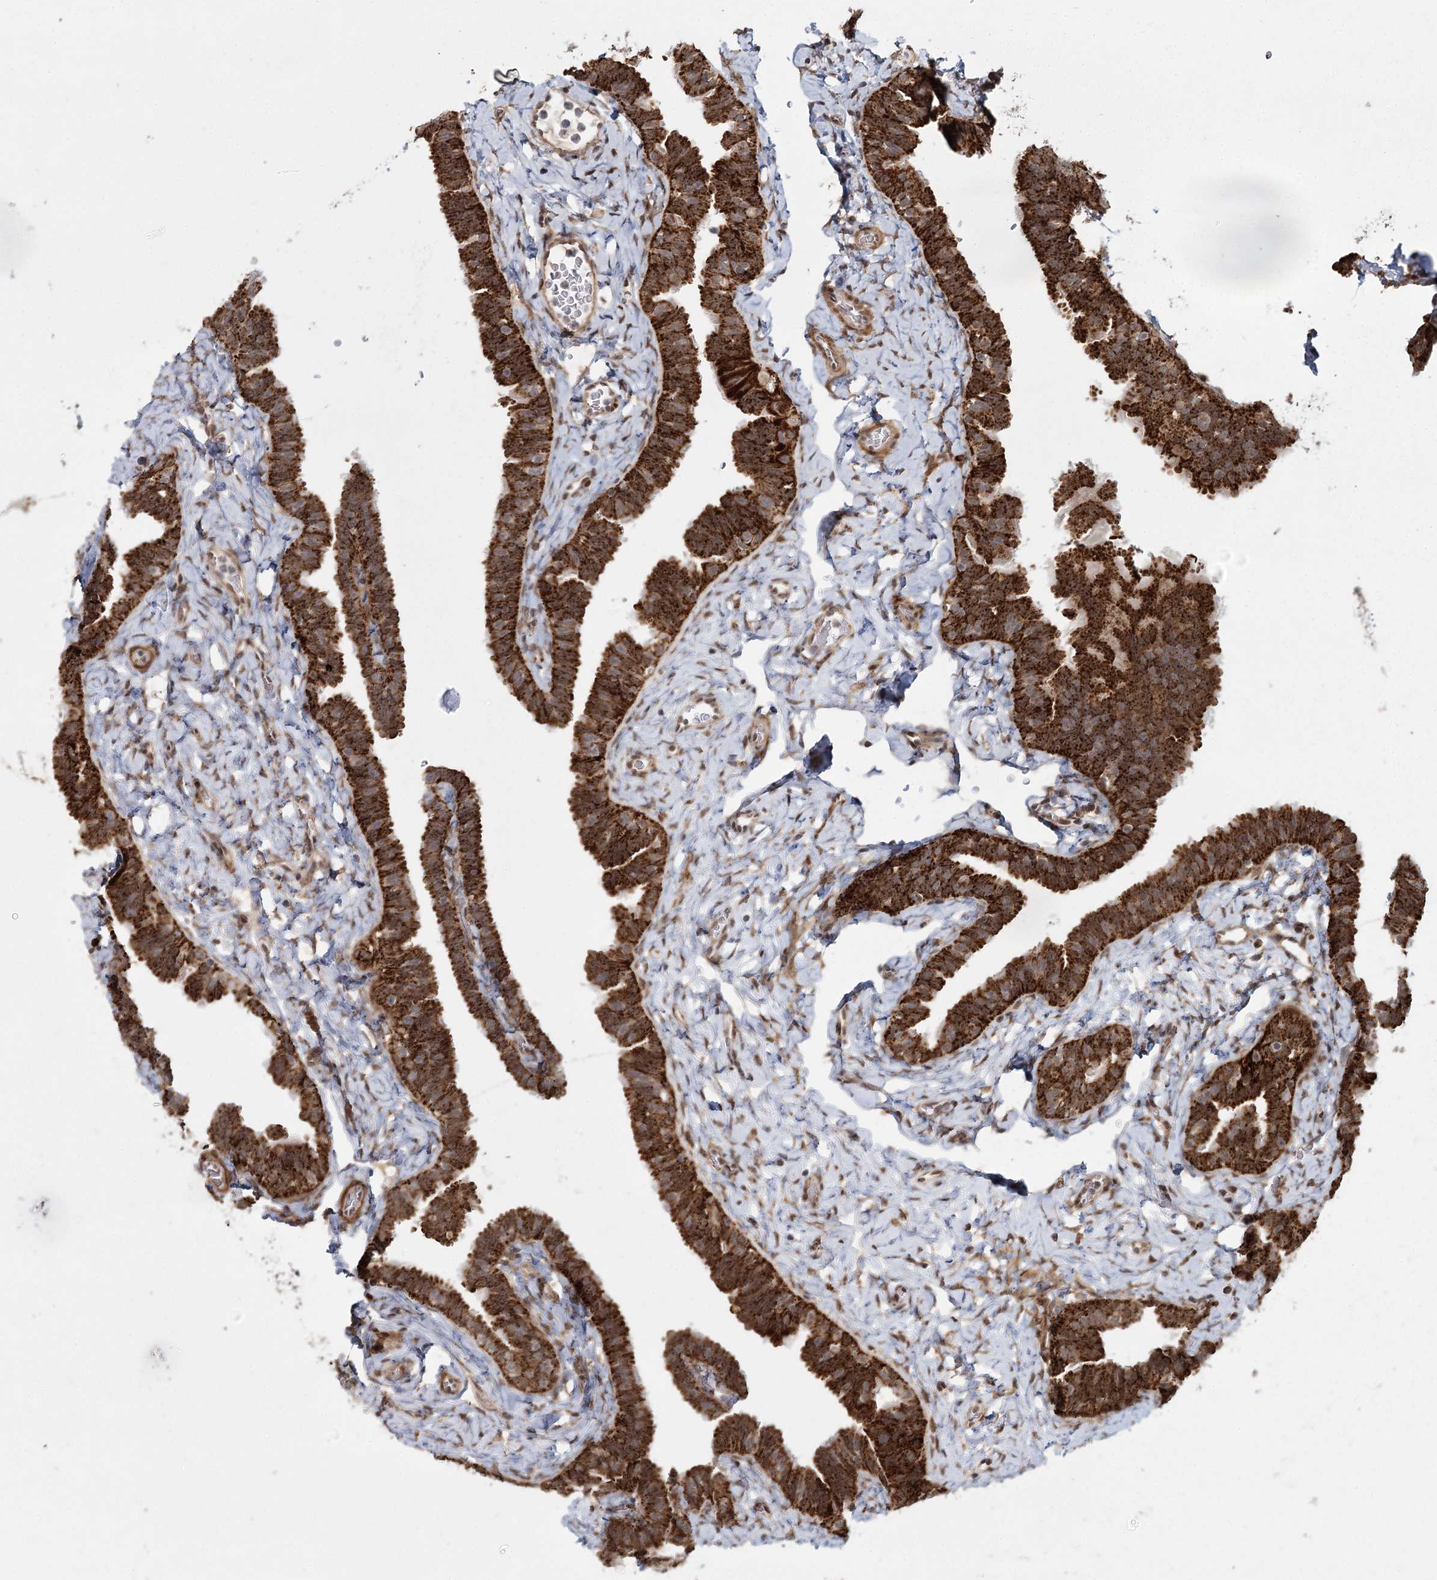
{"staining": {"intensity": "strong", "quantity": ">75%", "location": "cytoplasmic/membranous"}, "tissue": "fallopian tube", "cell_type": "Glandular cells", "image_type": "normal", "snomed": [{"axis": "morphology", "description": "Normal tissue, NOS"}, {"axis": "topography", "description": "Fallopian tube"}], "caption": "Fallopian tube was stained to show a protein in brown. There is high levels of strong cytoplasmic/membranous staining in about >75% of glandular cells. (brown staining indicates protein expression, while blue staining denotes nuclei).", "gene": "ZCCHC24", "patient": {"sex": "female", "age": 65}}